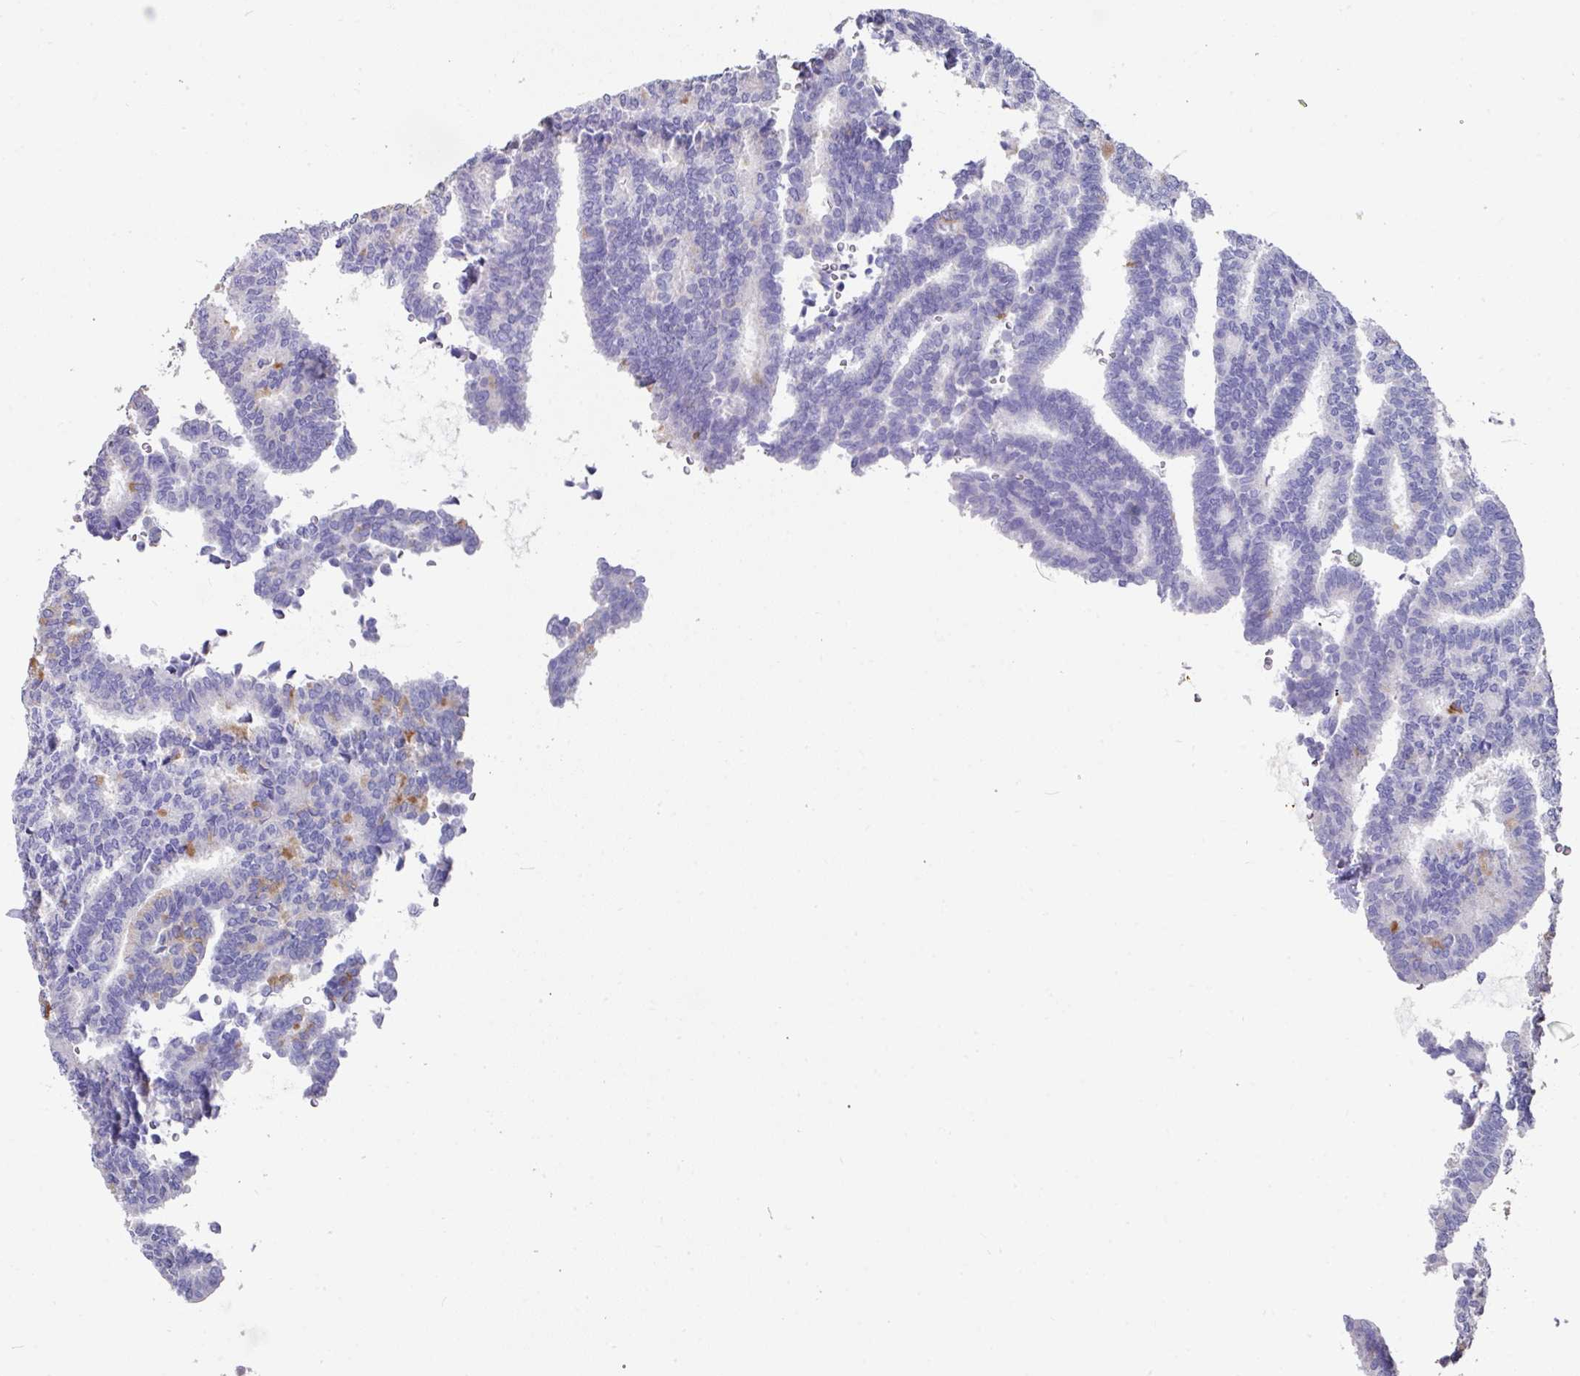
{"staining": {"intensity": "negative", "quantity": "none", "location": "none"}, "tissue": "thyroid cancer", "cell_type": "Tumor cells", "image_type": "cancer", "snomed": [{"axis": "morphology", "description": "Papillary adenocarcinoma, NOS"}, {"axis": "topography", "description": "Thyroid gland"}], "caption": "Immunohistochemistry of papillary adenocarcinoma (thyroid) exhibits no positivity in tumor cells. (Brightfield microscopy of DAB (3,3'-diaminobenzidine) immunohistochemistry (IHC) at high magnification).", "gene": "CPVL", "patient": {"sex": "female", "age": 35}}